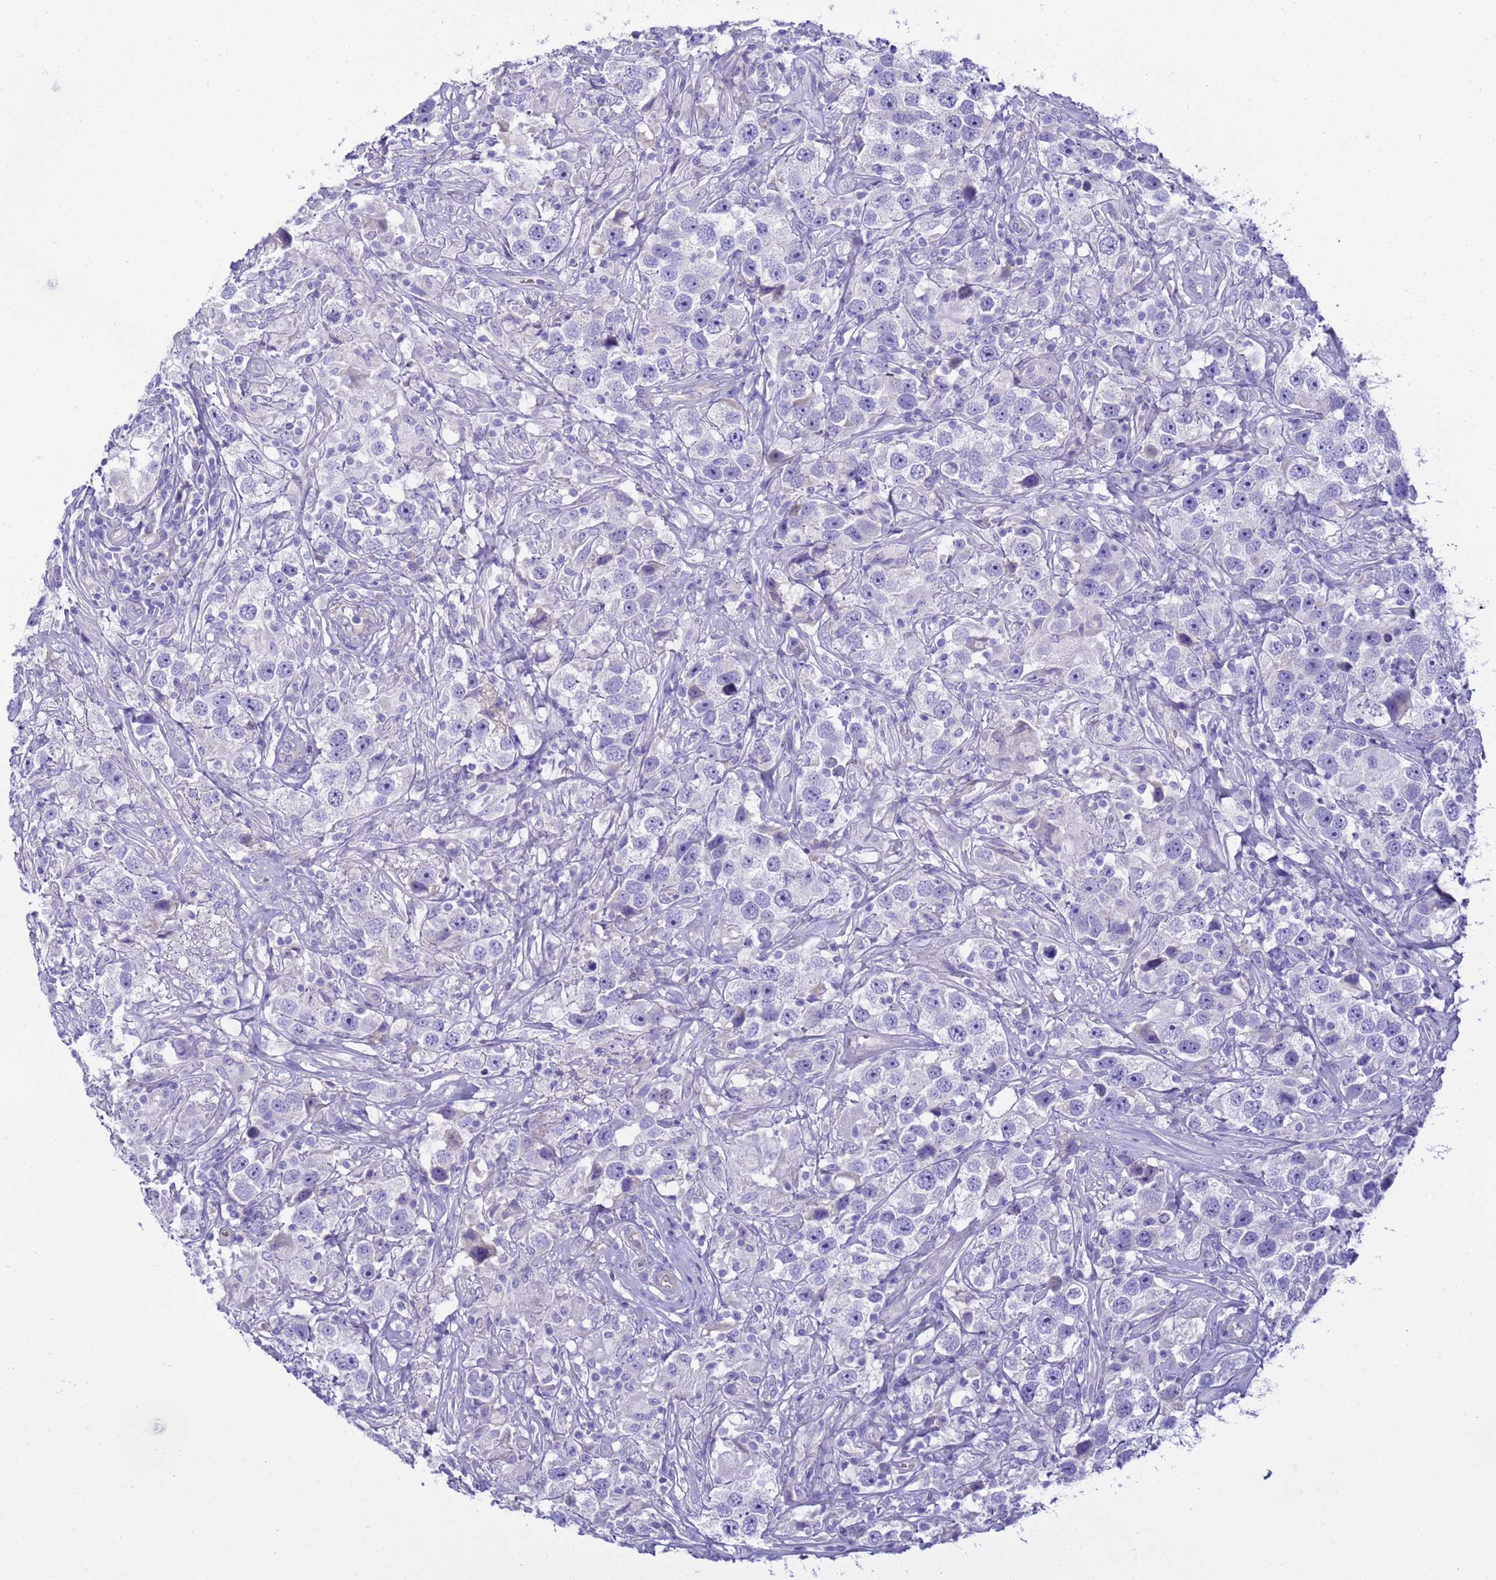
{"staining": {"intensity": "negative", "quantity": "none", "location": "none"}, "tissue": "testis cancer", "cell_type": "Tumor cells", "image_type": "cancer", "snomed": [{"axis": "morphology", "description": "Seminoma, NOS"}, {"axis": "topography", "description": "Testis"}], "caption": "Testis seminoma was stained to show a protein in brown. There is no significant positivity in tumor cells.", "gene": "RIPPLY2", "patient": {"sex": "male", "age": 49}}